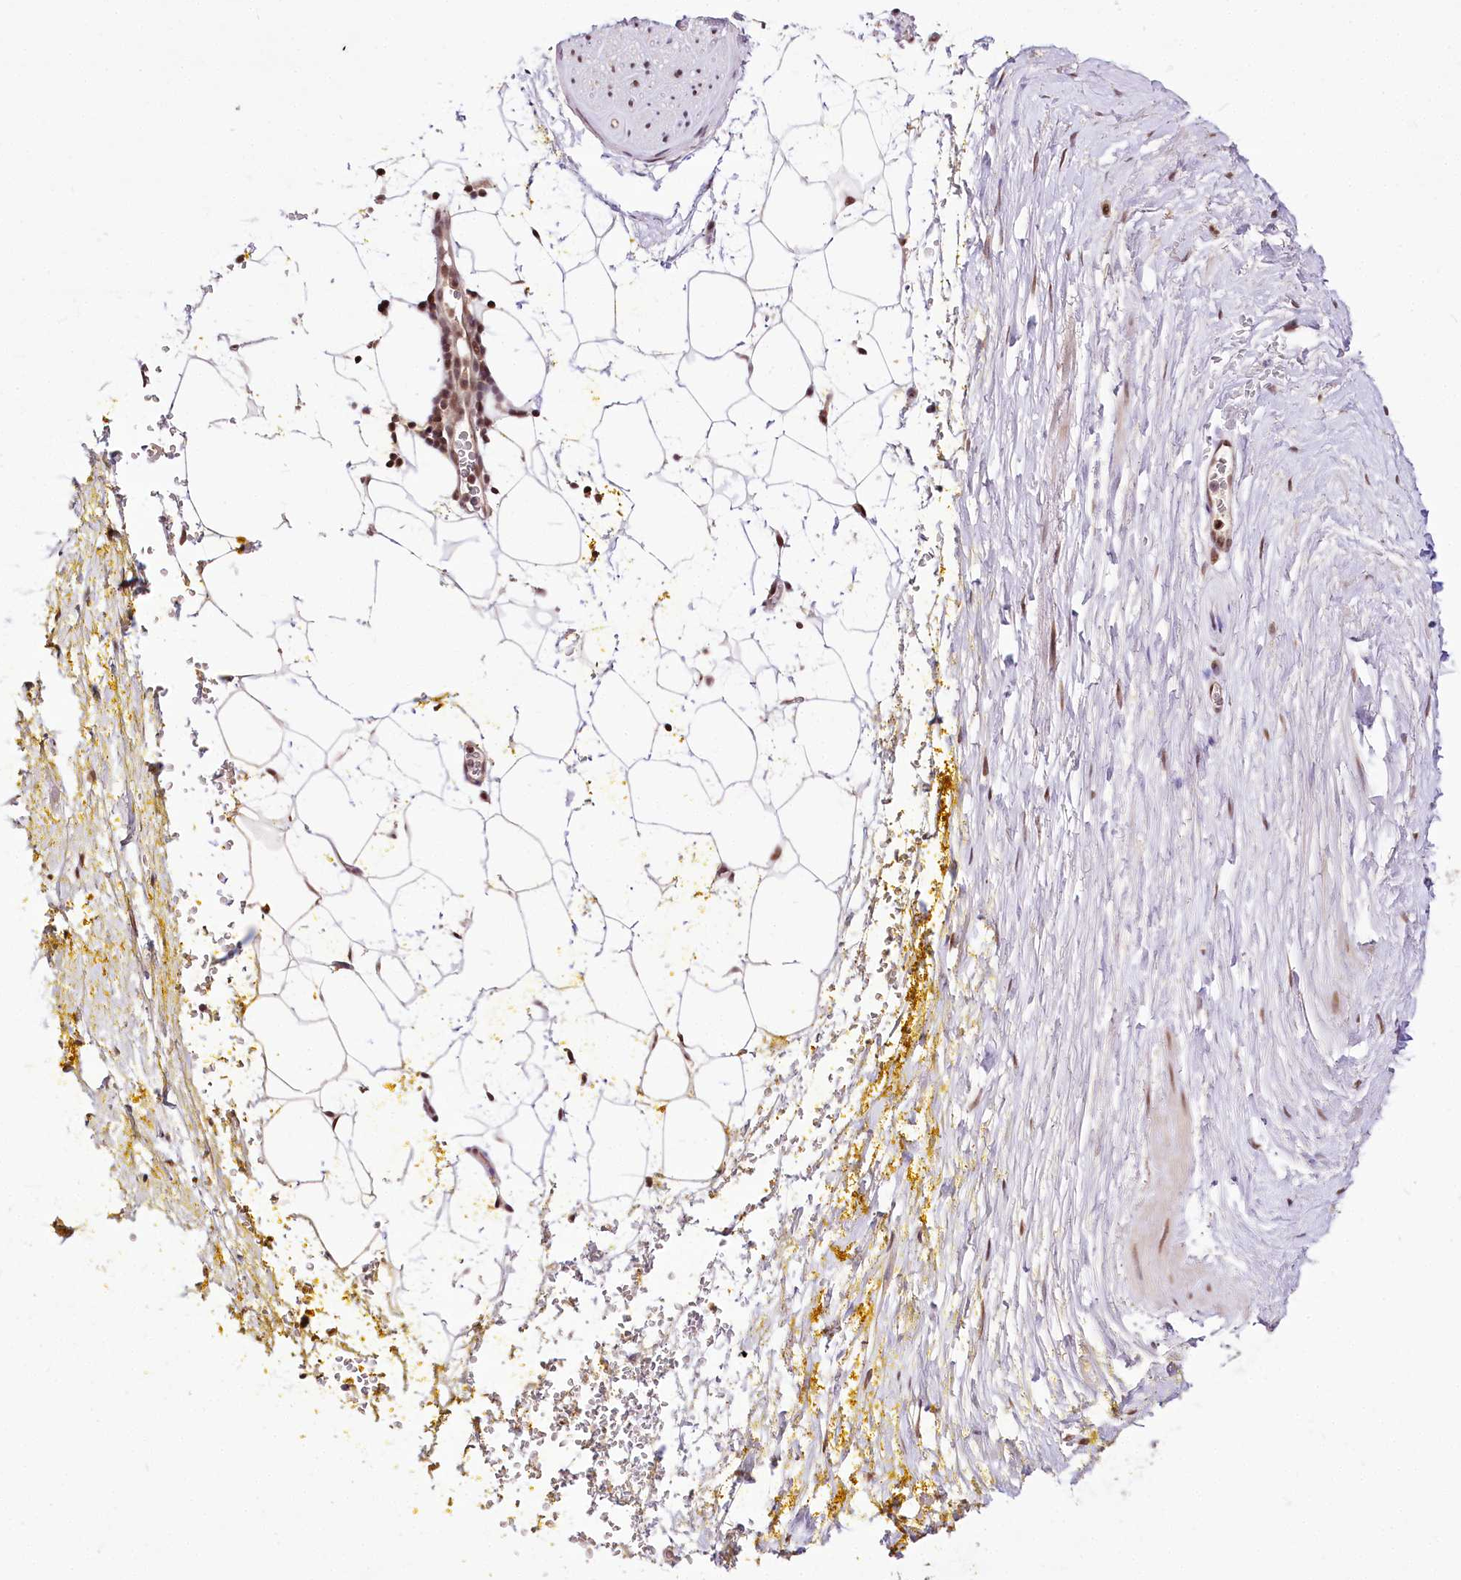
{"staining": {"intensity": "moderate", "quantity": ">75%", "location": "nuclear"}, "tissue": "adipose tissue", "cell_type": "Adipocytes", "image_type": "normal", "snomed": [{"axis": "morphology", "description": "Normal tissue, NOS"}, {"axis": "morphology", "description": "Adenocarcinoma, Low grade"}, {"axis": "topography", "description": "Prostate"}, {"axis": "topography", "description": "Peripheral nerve tissue"}], "caption": "Immunohistochemistry staining of unremarkable adipose tissue, which demonstrates medium levels of moderate nuclear staining in about >75% of adipocytes indicating moderate nuclear protein expression. The staining was performed using DAB (brown) for protein detection and nuclei were counterstained in hematoxylin (blue).", "gene": "POLA2", "patient": {"sex": "male", "age": 63}}